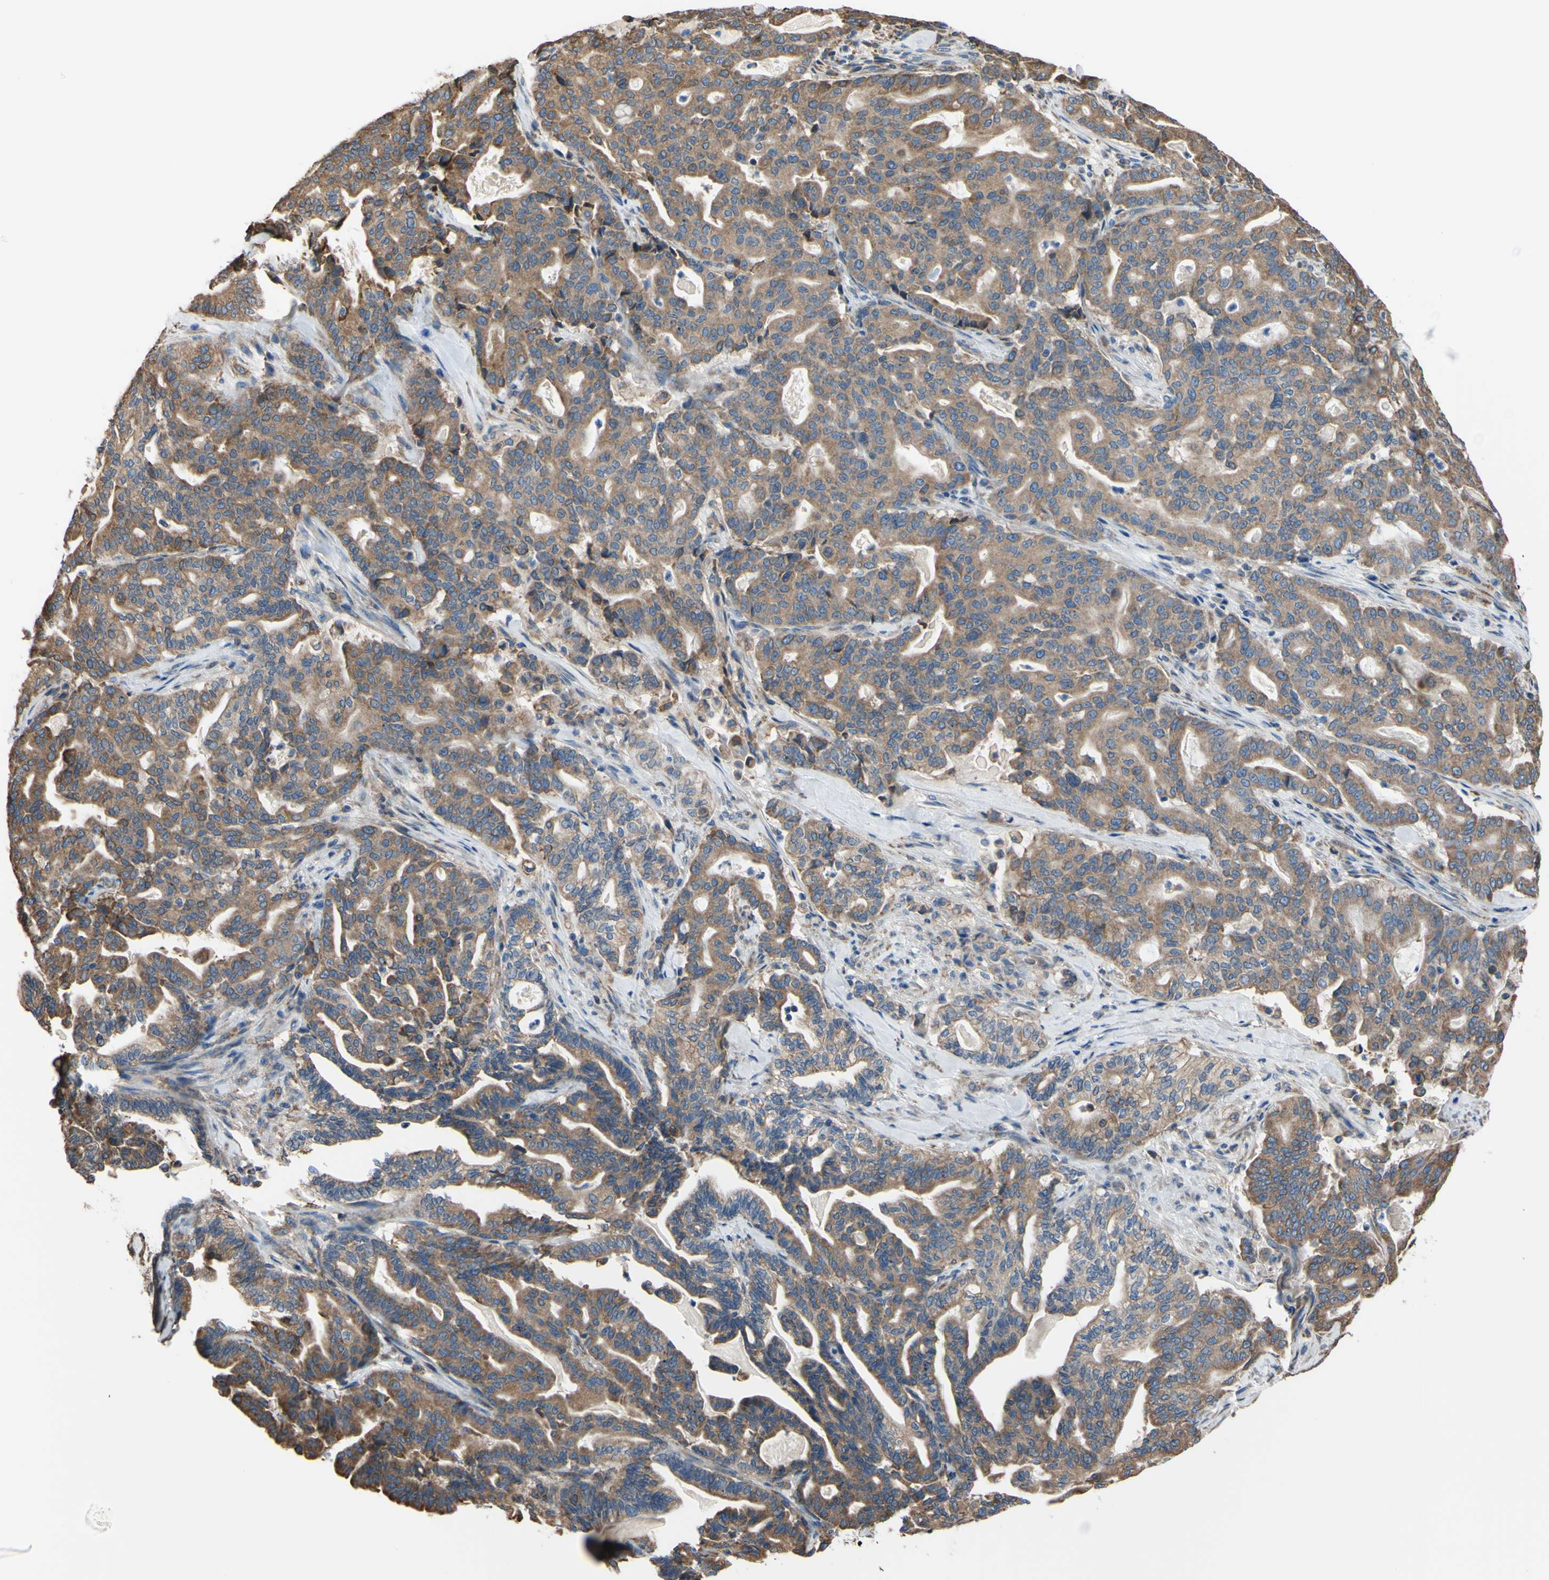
{"staining": {"intensity": "moderate", "quantity": ">75%", "location": "cytoplasmic/membranous"}, "tissue": "pancreatic cancer", "cell_type": "Tumor cells", "image_type": "cancer", "snomed": [{"axis": "morphology", "description": "Adenocarcinoma, NOS"}, {"axis": "topography", "description": "Pancreas"}], "caption": "Human pancreatic cancer stained with a protein marker displays moderate staining in tumor cells.", "gene": "BMF", "patient": {"sex": "male", "age": 63}}